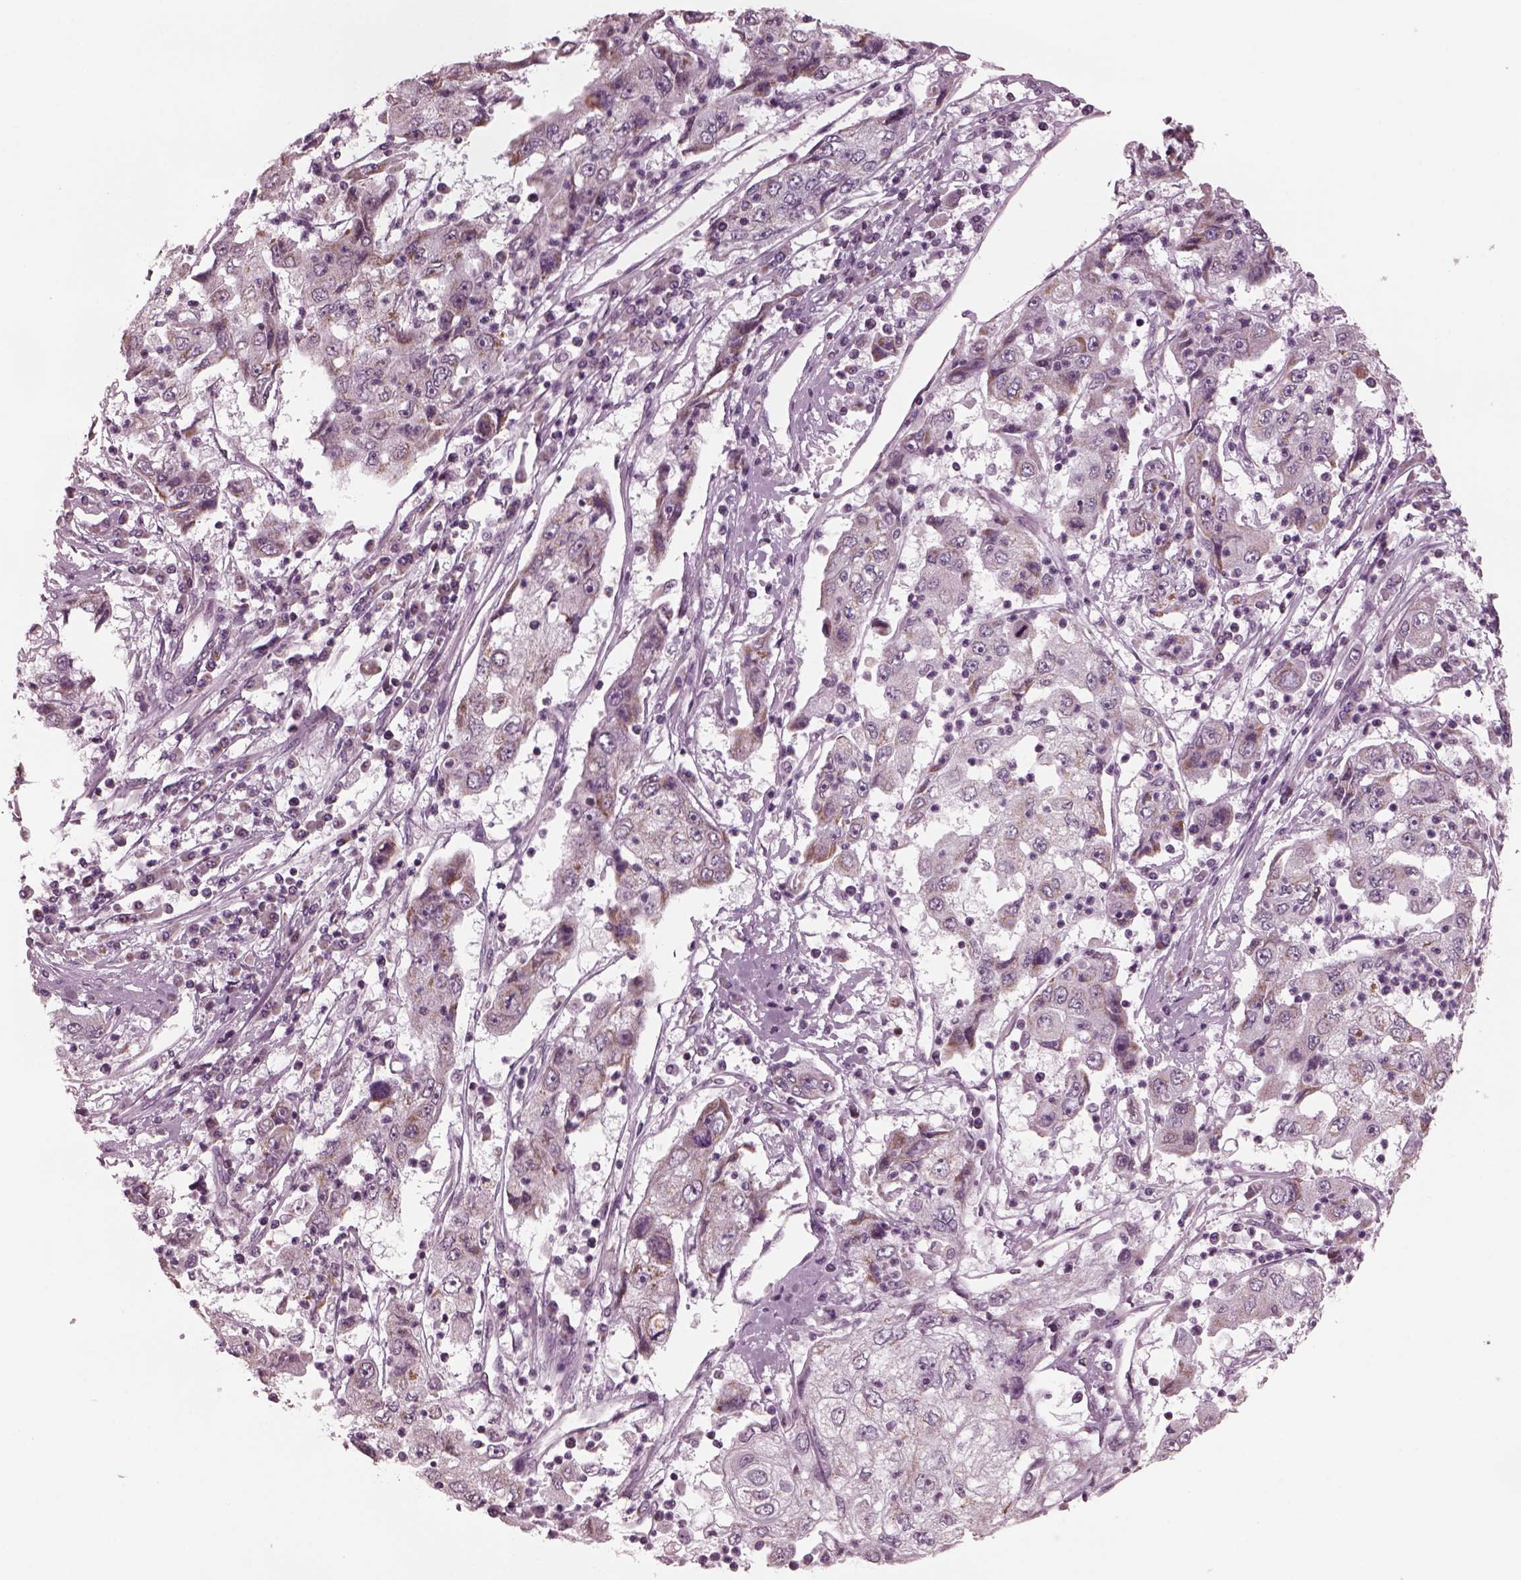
{"staining": {"intensity": "moderate", "quantity": "<25%", "location": "cytoplasmic/membranous"}, "tissue": "cervical cancer", "cell_type": "Tumor cells", "image_type": "cancer", "snomed": [{"axis": "morphology", "description": "Squamous cell carcinoma, NOS"}, {"axis": "topography", "description": "Cervix"}], "caption": "A low amount of moderate cytoplasmic/membranous staining is identified in approximately <25% of tumor cells in squamous cell carcinoma (cervical) tissue. (DAB (3,3'-diaminobenzidine) = brown stain, brightfield microscopy at high magnification).", "gene": "CELSR3", "patient": {"sex": "female", "age": 36}}